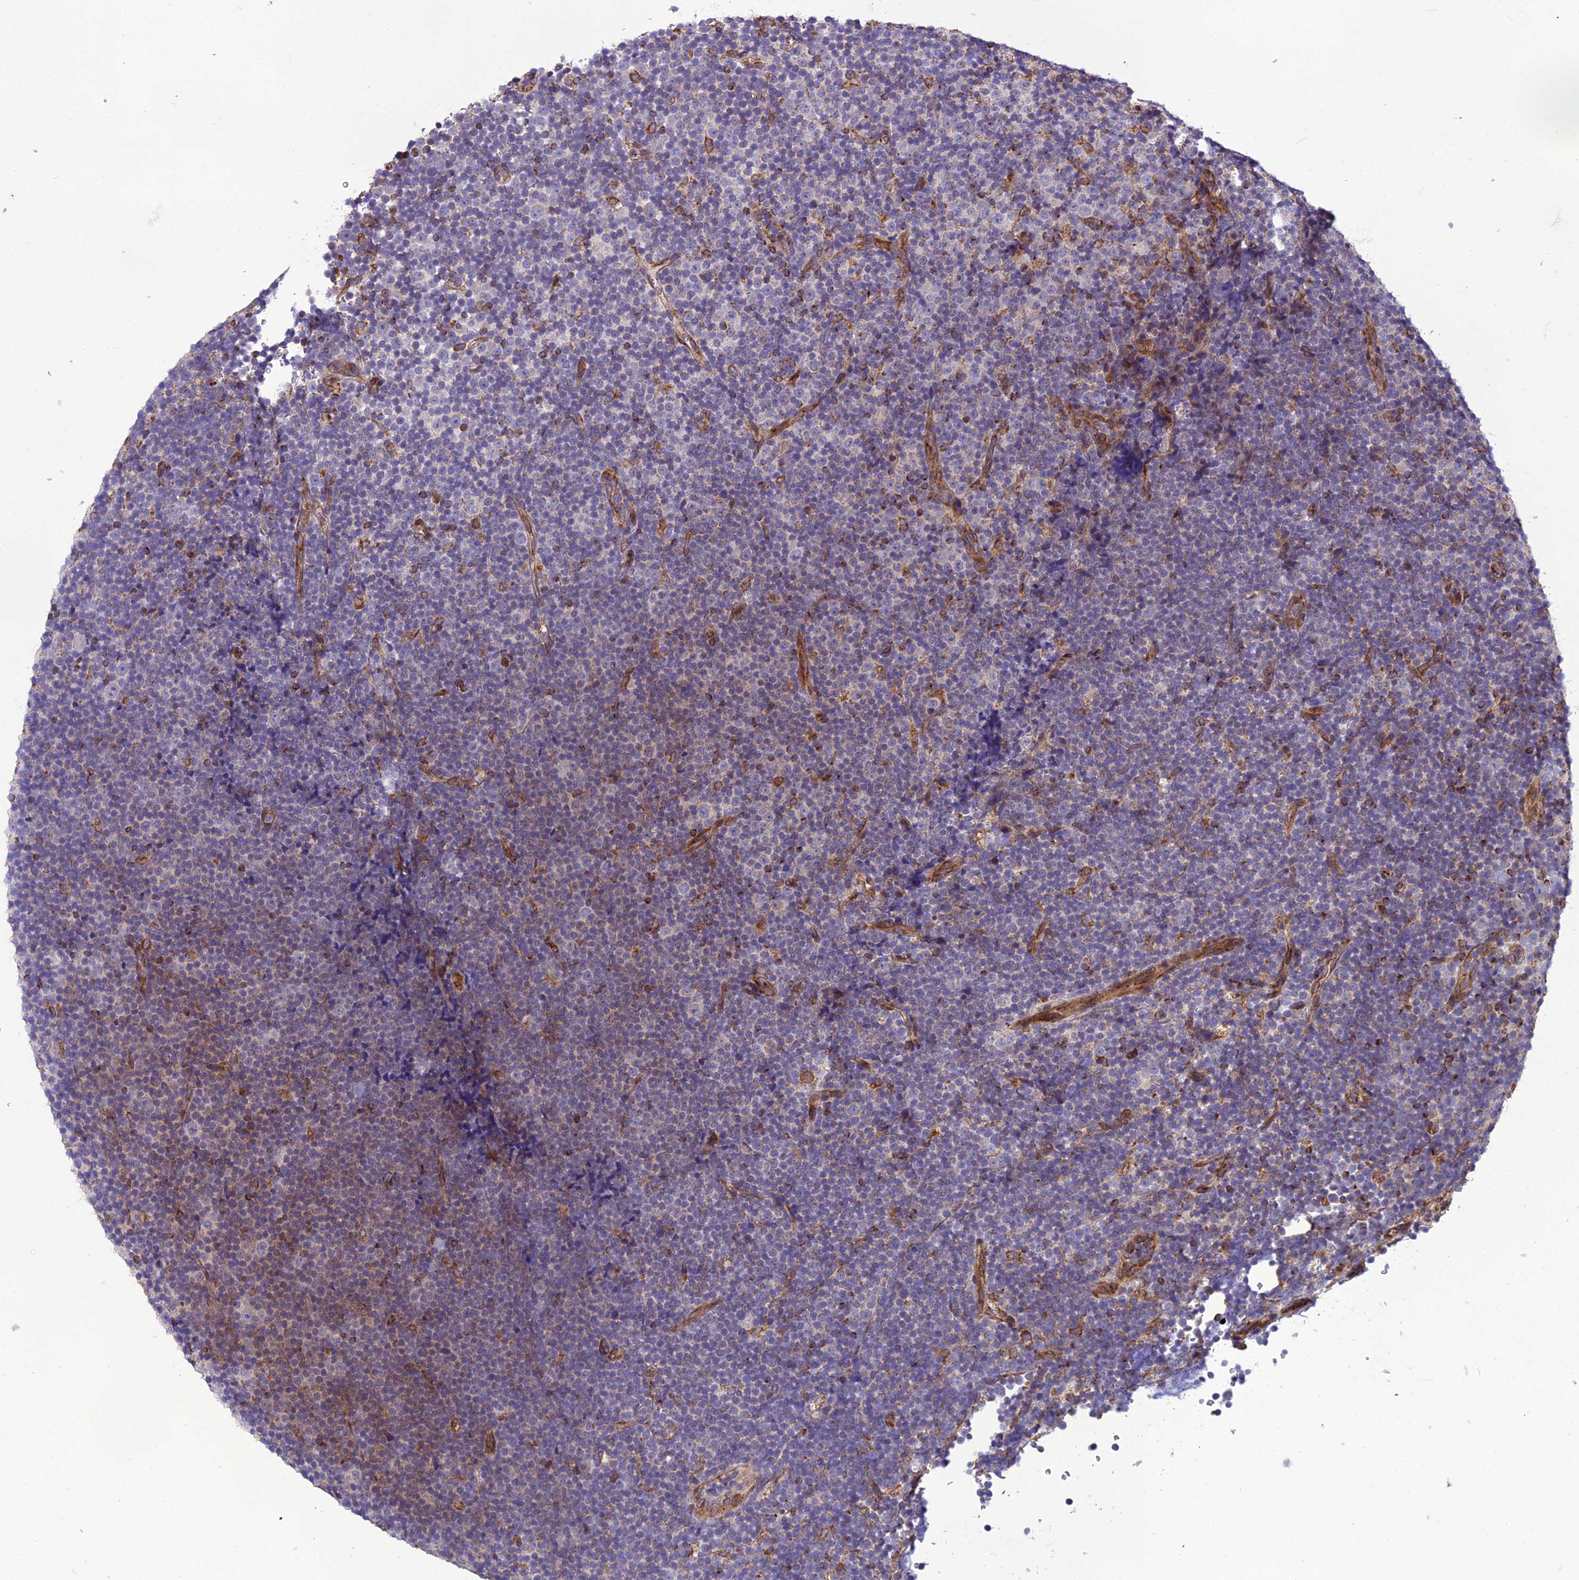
{"staining": {"intensity": "negative", "quantity": "none", "location": "none"}, "tissue": "lymphoma", "cell_type": "Tumor cells", "image_type": "cancer", "snomed": [{"axis": "morphology", "description": "Malignant lymphoma, non-Hodgkin's type, Low grade"}, {"axis": "topography", "description": "Lymph node"}], "caption": "An IHC histopathology image of low-grade malignant lymphoma, non-Hodgkin's type is shown. There is no staining in tumor cells of low-grade malignant lymphoma, non-Hodgkin's type.", "gene": "GIMAP1", "patient": {"sex": "female", "age": 67}}